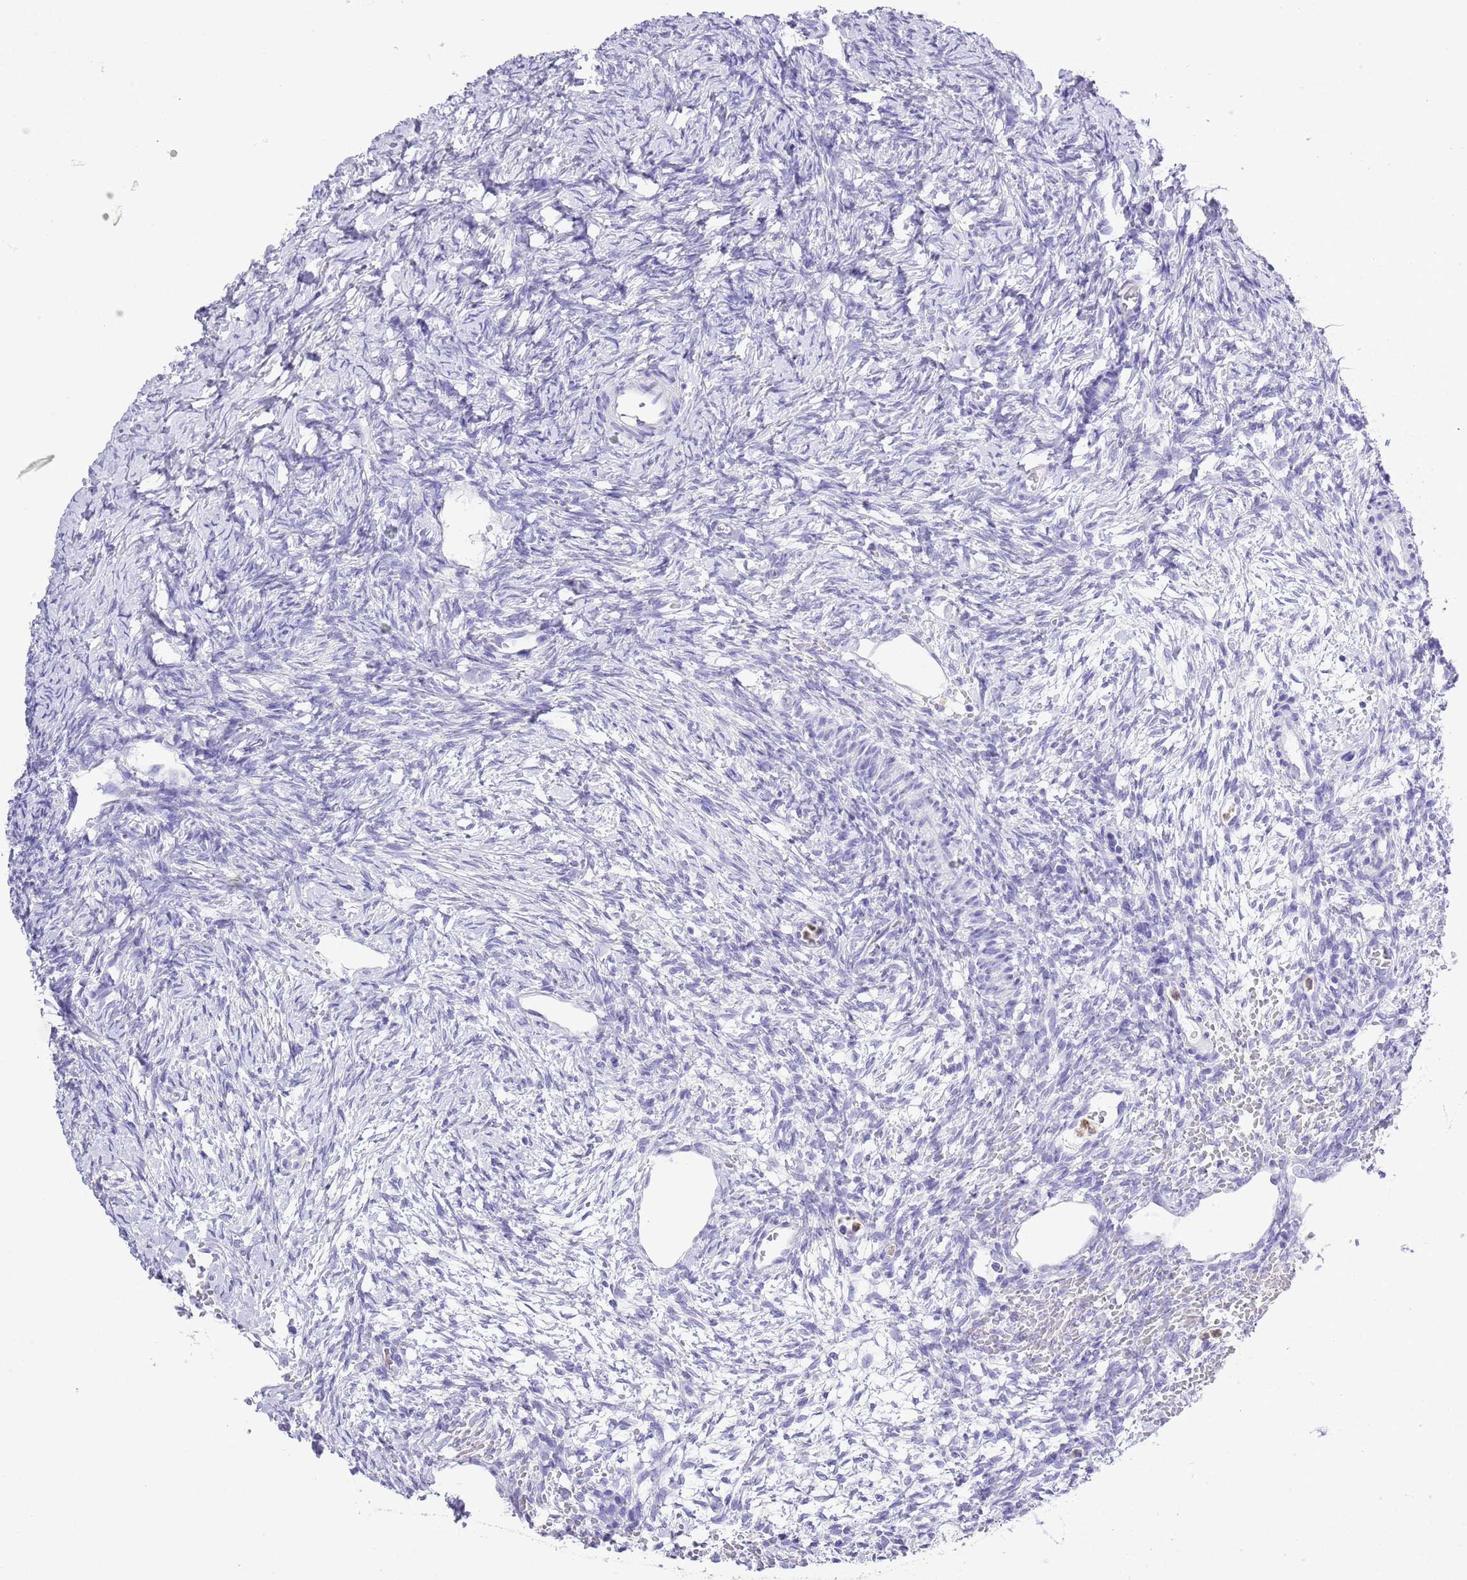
{"staining": {"intensity": "negative", "quantity": "none", "location": "none"}, "tissue": "ovary", "cell_type": "Follicle cells", "image_type": "normal", "snomed": [{"axis": "morphology", "description": "Normal tissue, NOS"}, {"axis": "topography", "description": "Ovary"}], "caption": "IHC image of benign ovary stained for a protein (brown), which shows no expression in follicle cells.", "gene": "OR2Z1", "patient": {"sex": "female", "age": 39}}